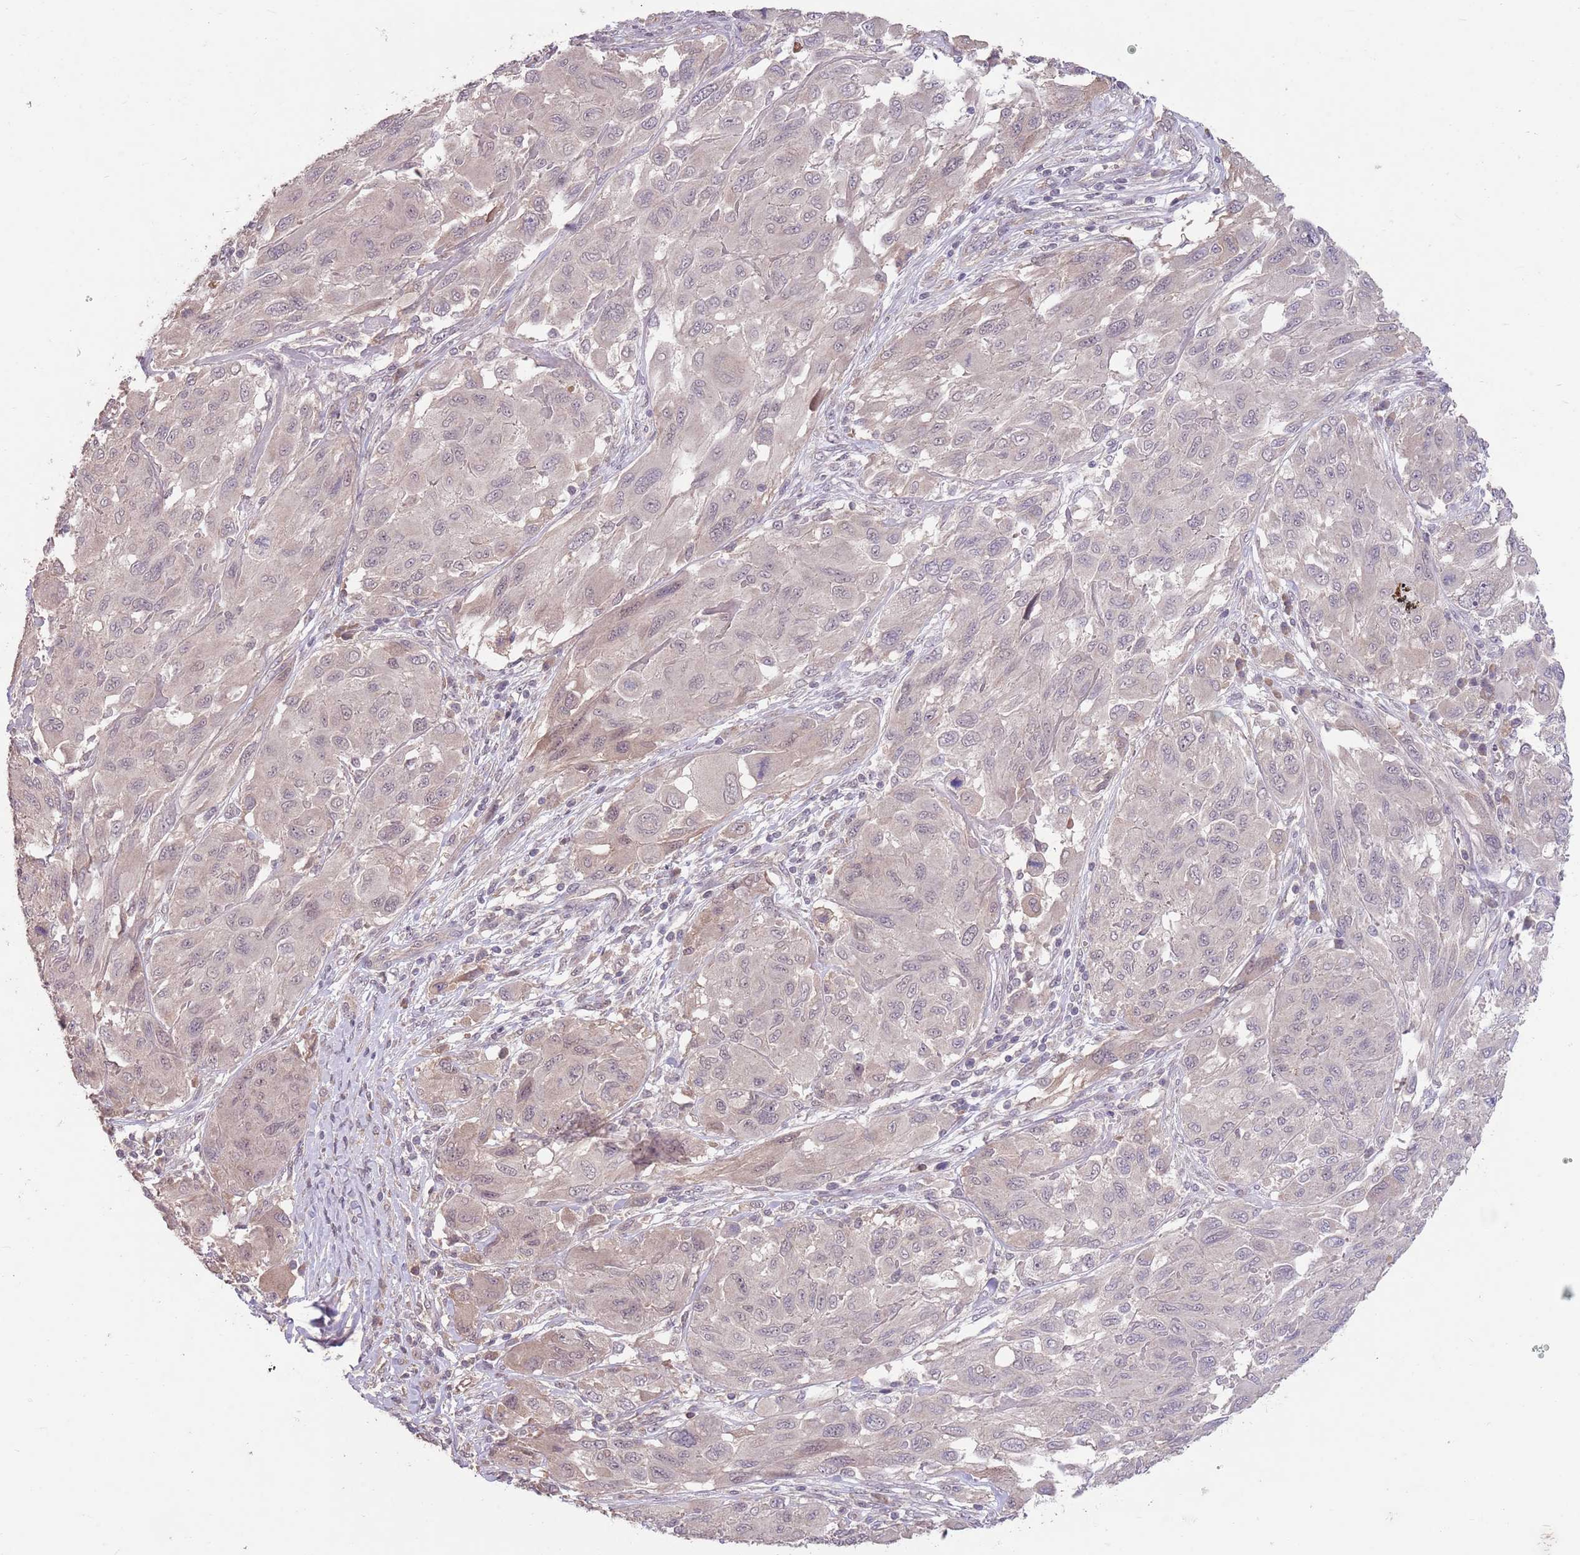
{"staining": {"intensity": "negative", "quantity": "none", "location": "none"}, "tissue": "melanoma", "cell_type": "Tumor cells", "image_type": "cancer", "snomed": [{"axis": "morphology", "description": "Malignant melanoma, NOS"}, {"axis": "topography", "description": "Skin"}], "caption": "Immunohistochemistry (IHC) of malignant melanoma shows no expression in tumor cells. Brightfield microscopy of immunohistochemistry stained with DAB (3,3'-diaminobenzidine) (brown) and hematoxylin (blue), captured at high magnification.", "gene": "MEI1", "patient": {"sex": "female", "age": 91}}